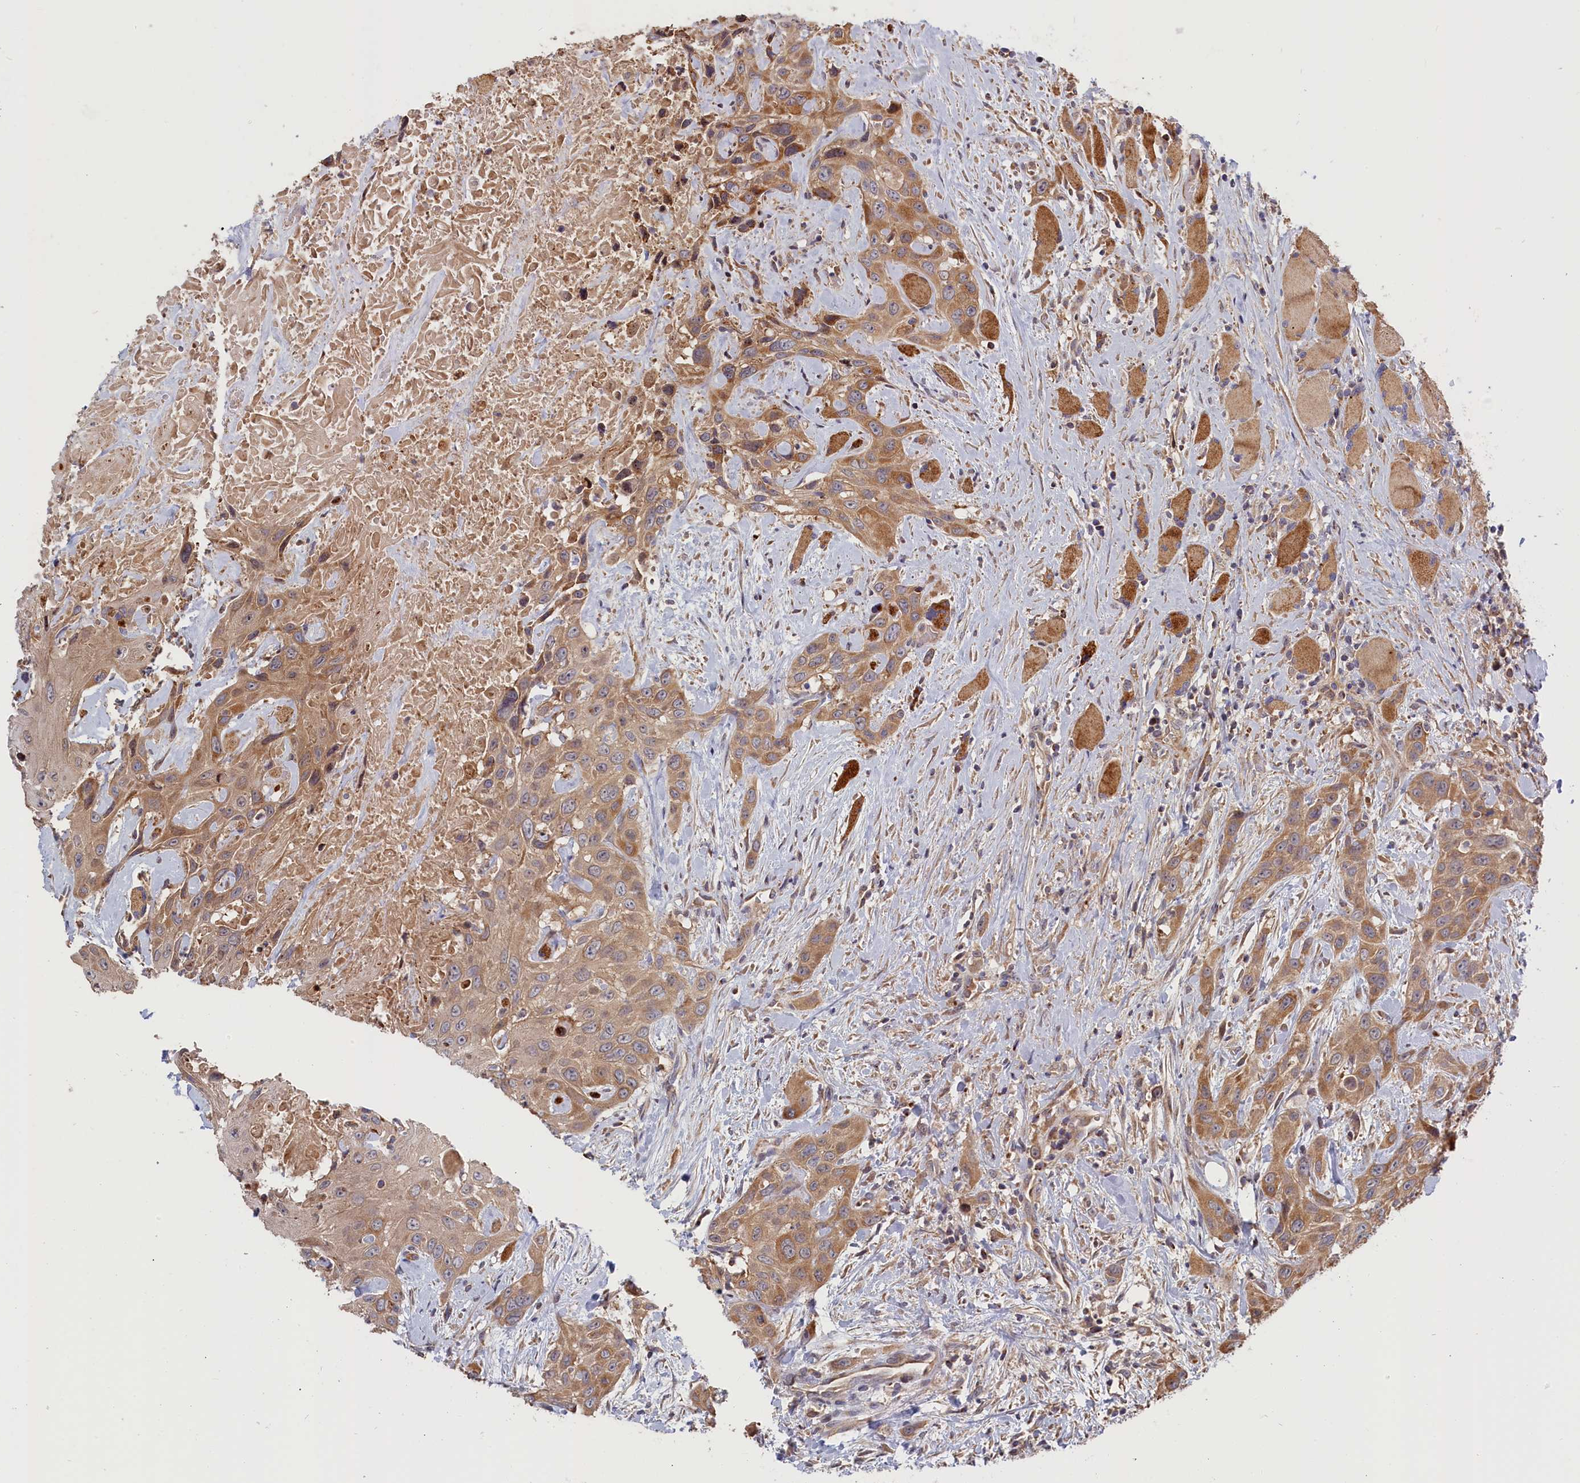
{"staining": {"intensity": "moderate", "quantity": ">75%", "location": "cytoplasmic/membranous"}, "tissue": "head and neck cancer", "cell_type": "Tumor cells", "image_type": "cancer", "snomed": [{"axis": "morphology", "description": "Squamous cell carcinoma, NOS"}, {"axis": "topography", "description": "Head-Neck"}], "caption": "A medium amount of moderate cytoplasmic/membranous staining is seen in approximately >75% of tumor cells in head and neck cancer (squamous cell carcinoma) tissue. Nuclei are stained in blue.", "gene": "CEP44", "patient": {"sex": "male", "age": 81}}